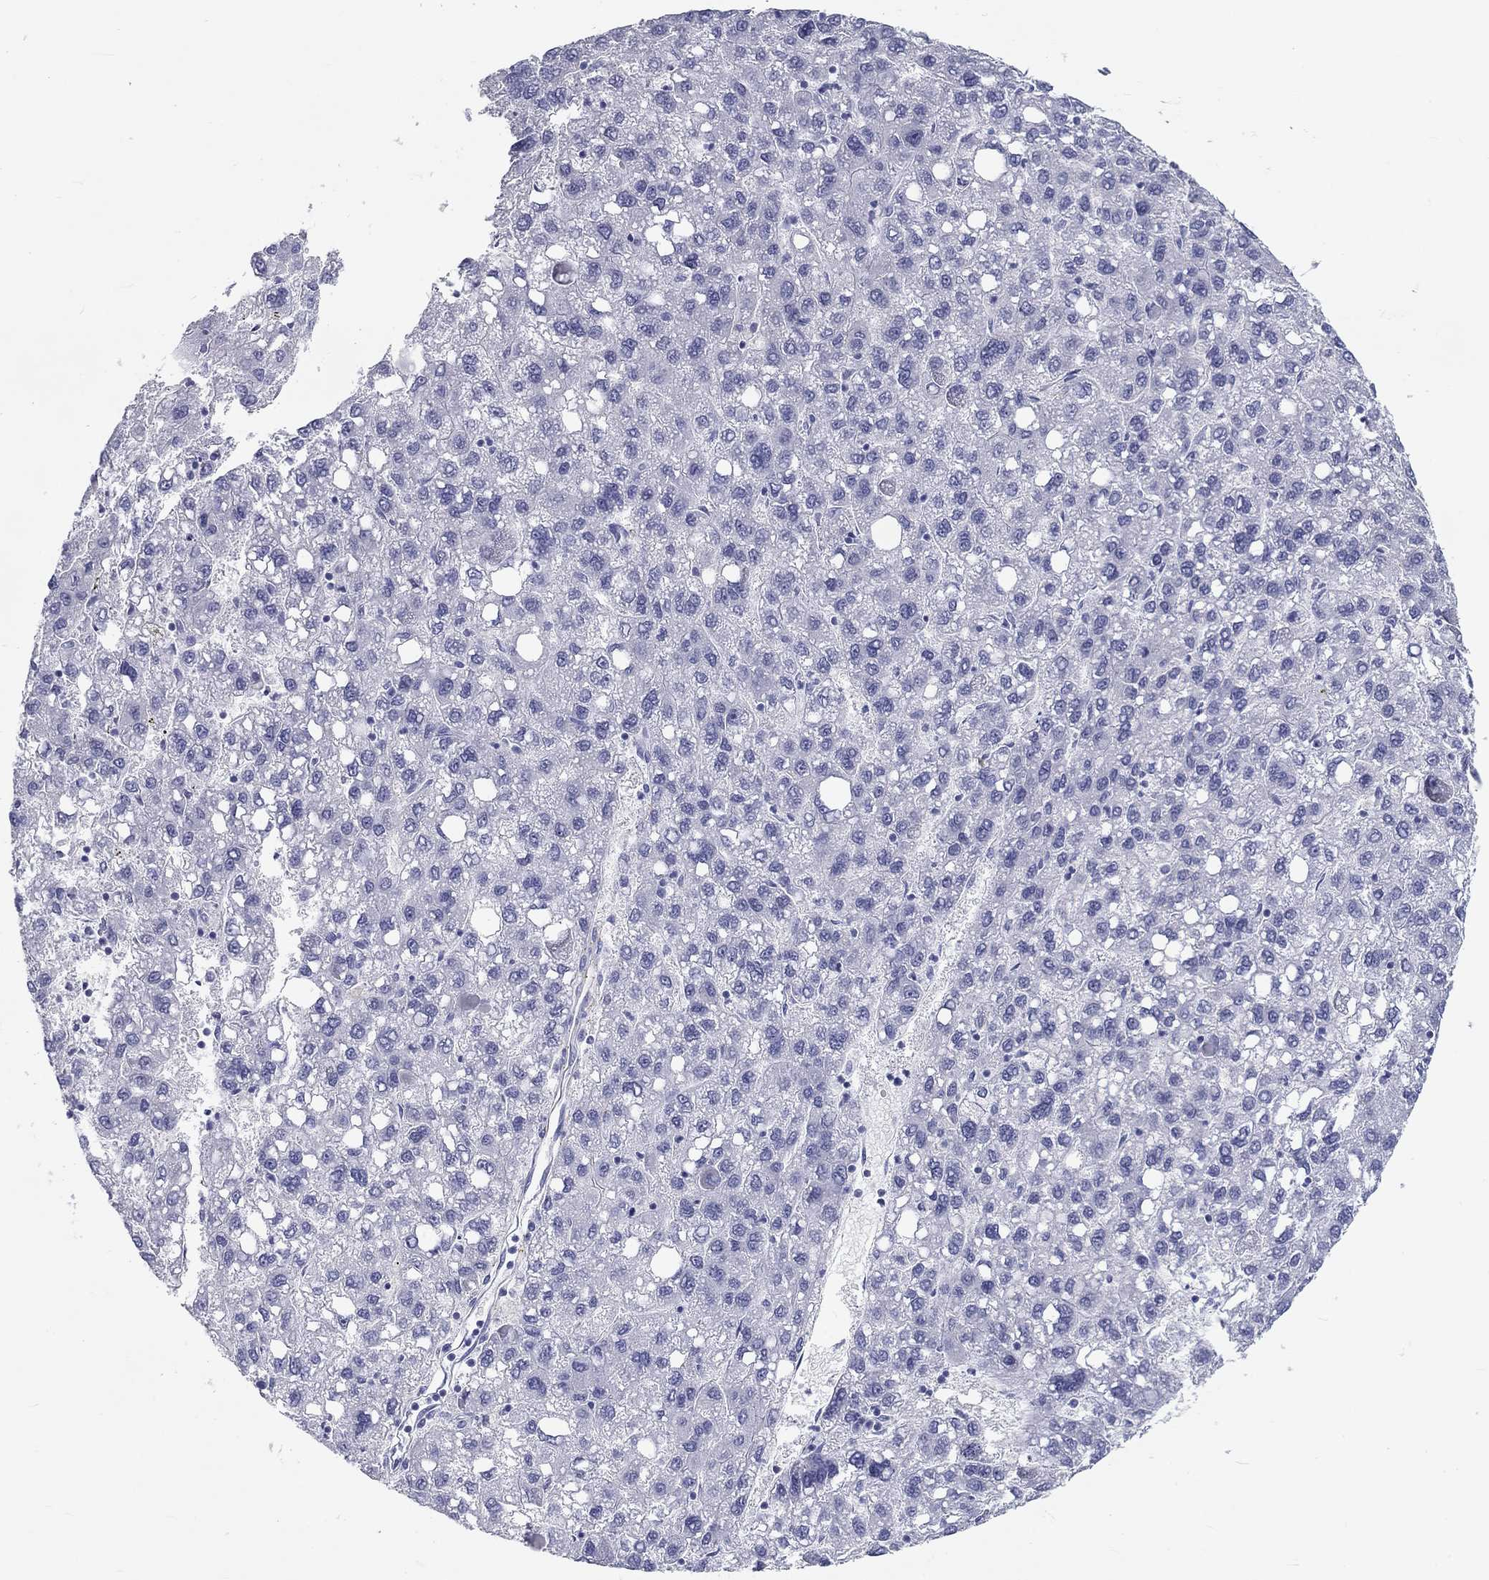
{"staining": {"intensity": "negative", "quantity": "none", "location": "none"}, "tissue": "liver cancer", "cell_type": "Tumor cells", "image_type": "cancer", "snomed": [{"axis": "morphology", "description": "Carcinoma, Hepatocellular, NOS"}, {"axis": "topography", "description": "Liver"}], "caption": "Immunohistochemistry (IHC) histopathology image of neoplastic tissue: liver cancer (hepatocellular carcinoma) stained with DAB (3,3'-diaminobenzidine) displays no significant protein expression in tumor cells.", "gene": "DNALI1", "patient": {"sex": "female", "age": 82}}